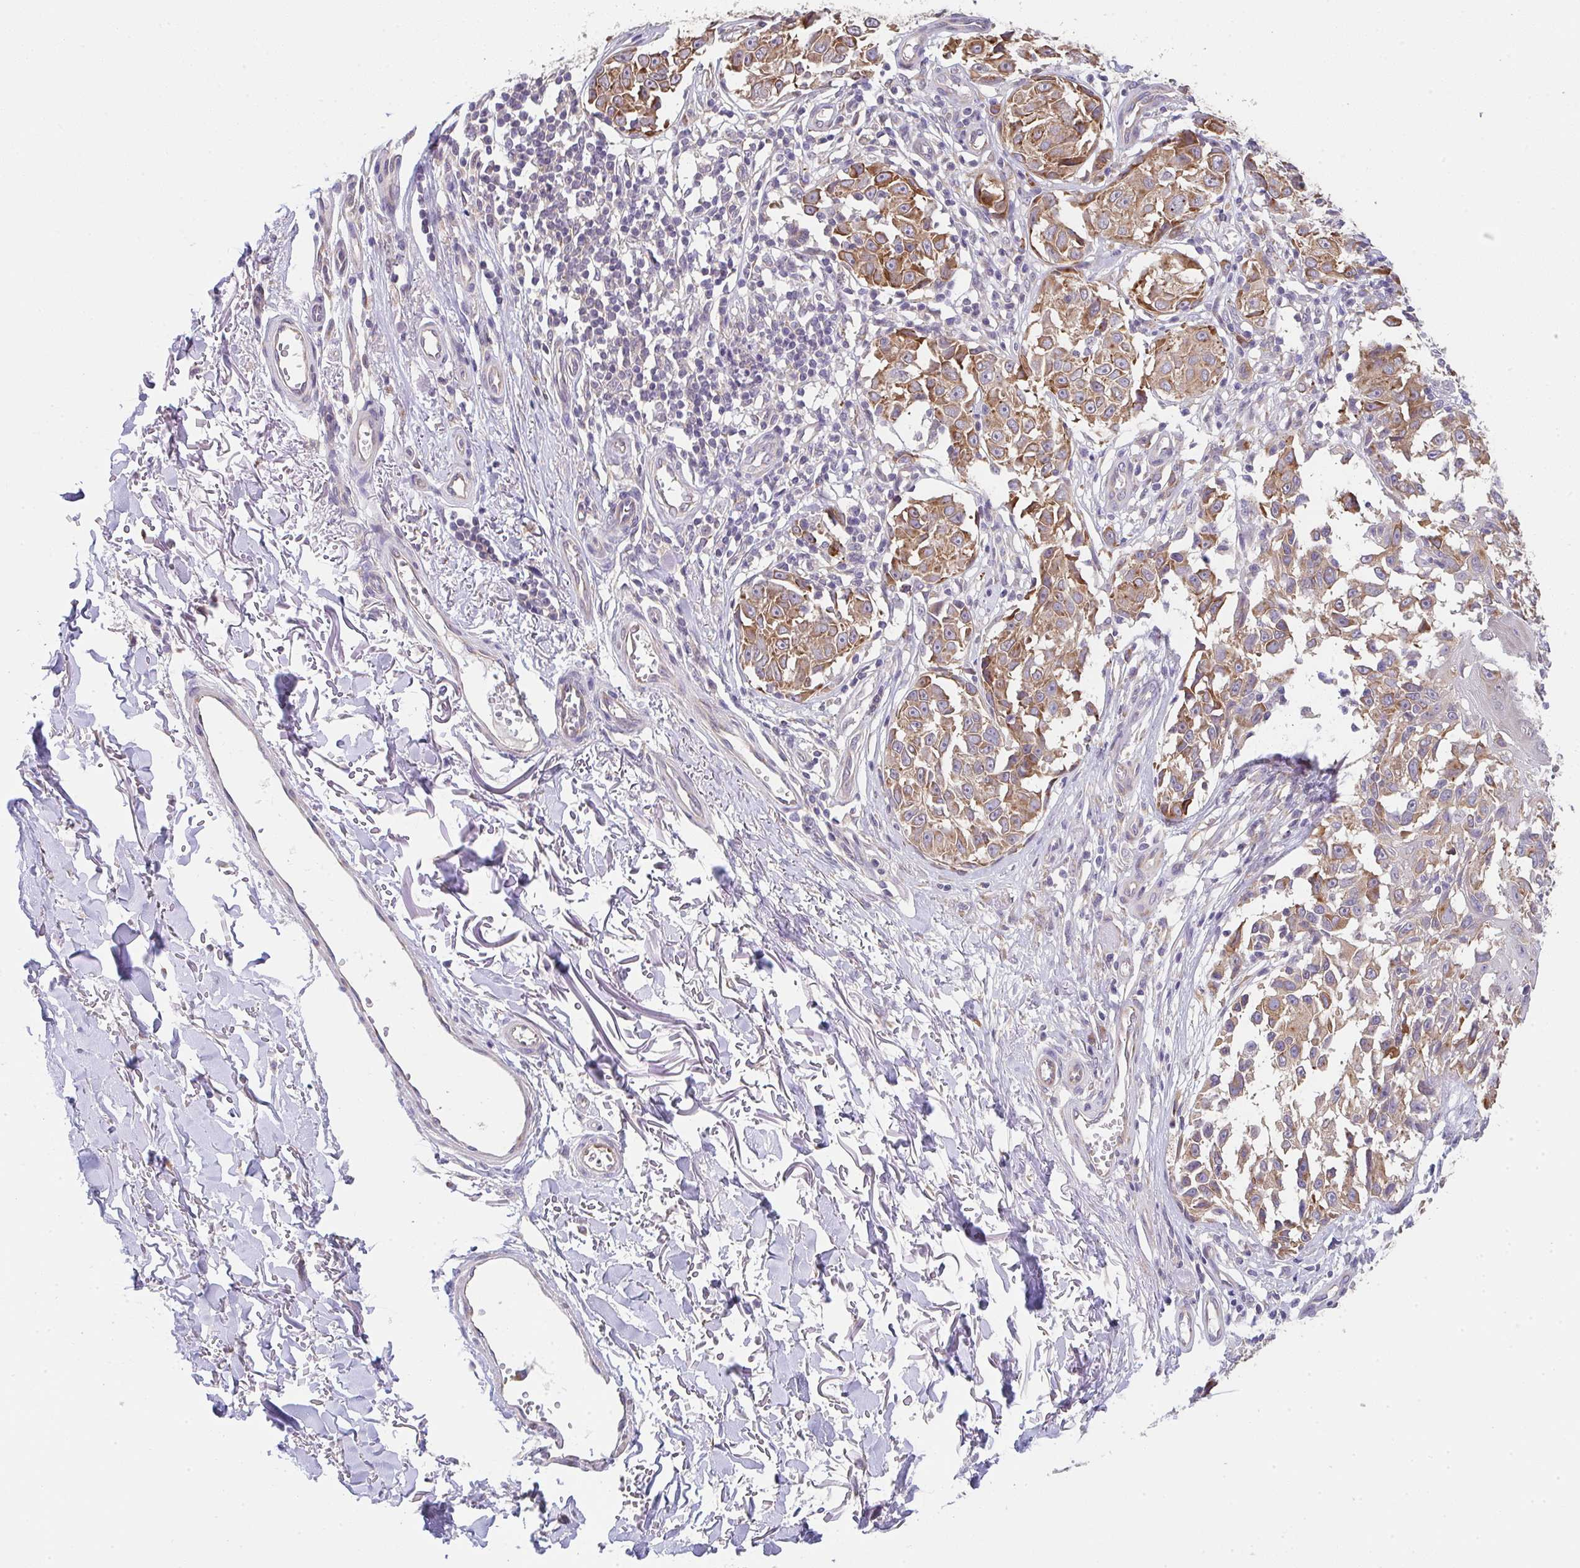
{"staining": {"intensity": "moderate", "quantity": ">75%", "location": "cytoplasmic/membranous"}, "tissue": "melanoma", "cell_type": "Tumor cells", "image_type": "cancer", "snomed": [{"axis": "morphology", "description": "Malignant melanoma, NOS"}, {"axis": "topography", "description": "Skin"}], "caption": "Tumor cells reveal moderate cytoplasmic/membranous expression in about >75% of cells in melanoma.", "gene": "TSPAN31", "patient": {"sex": "male", "age": 73}}